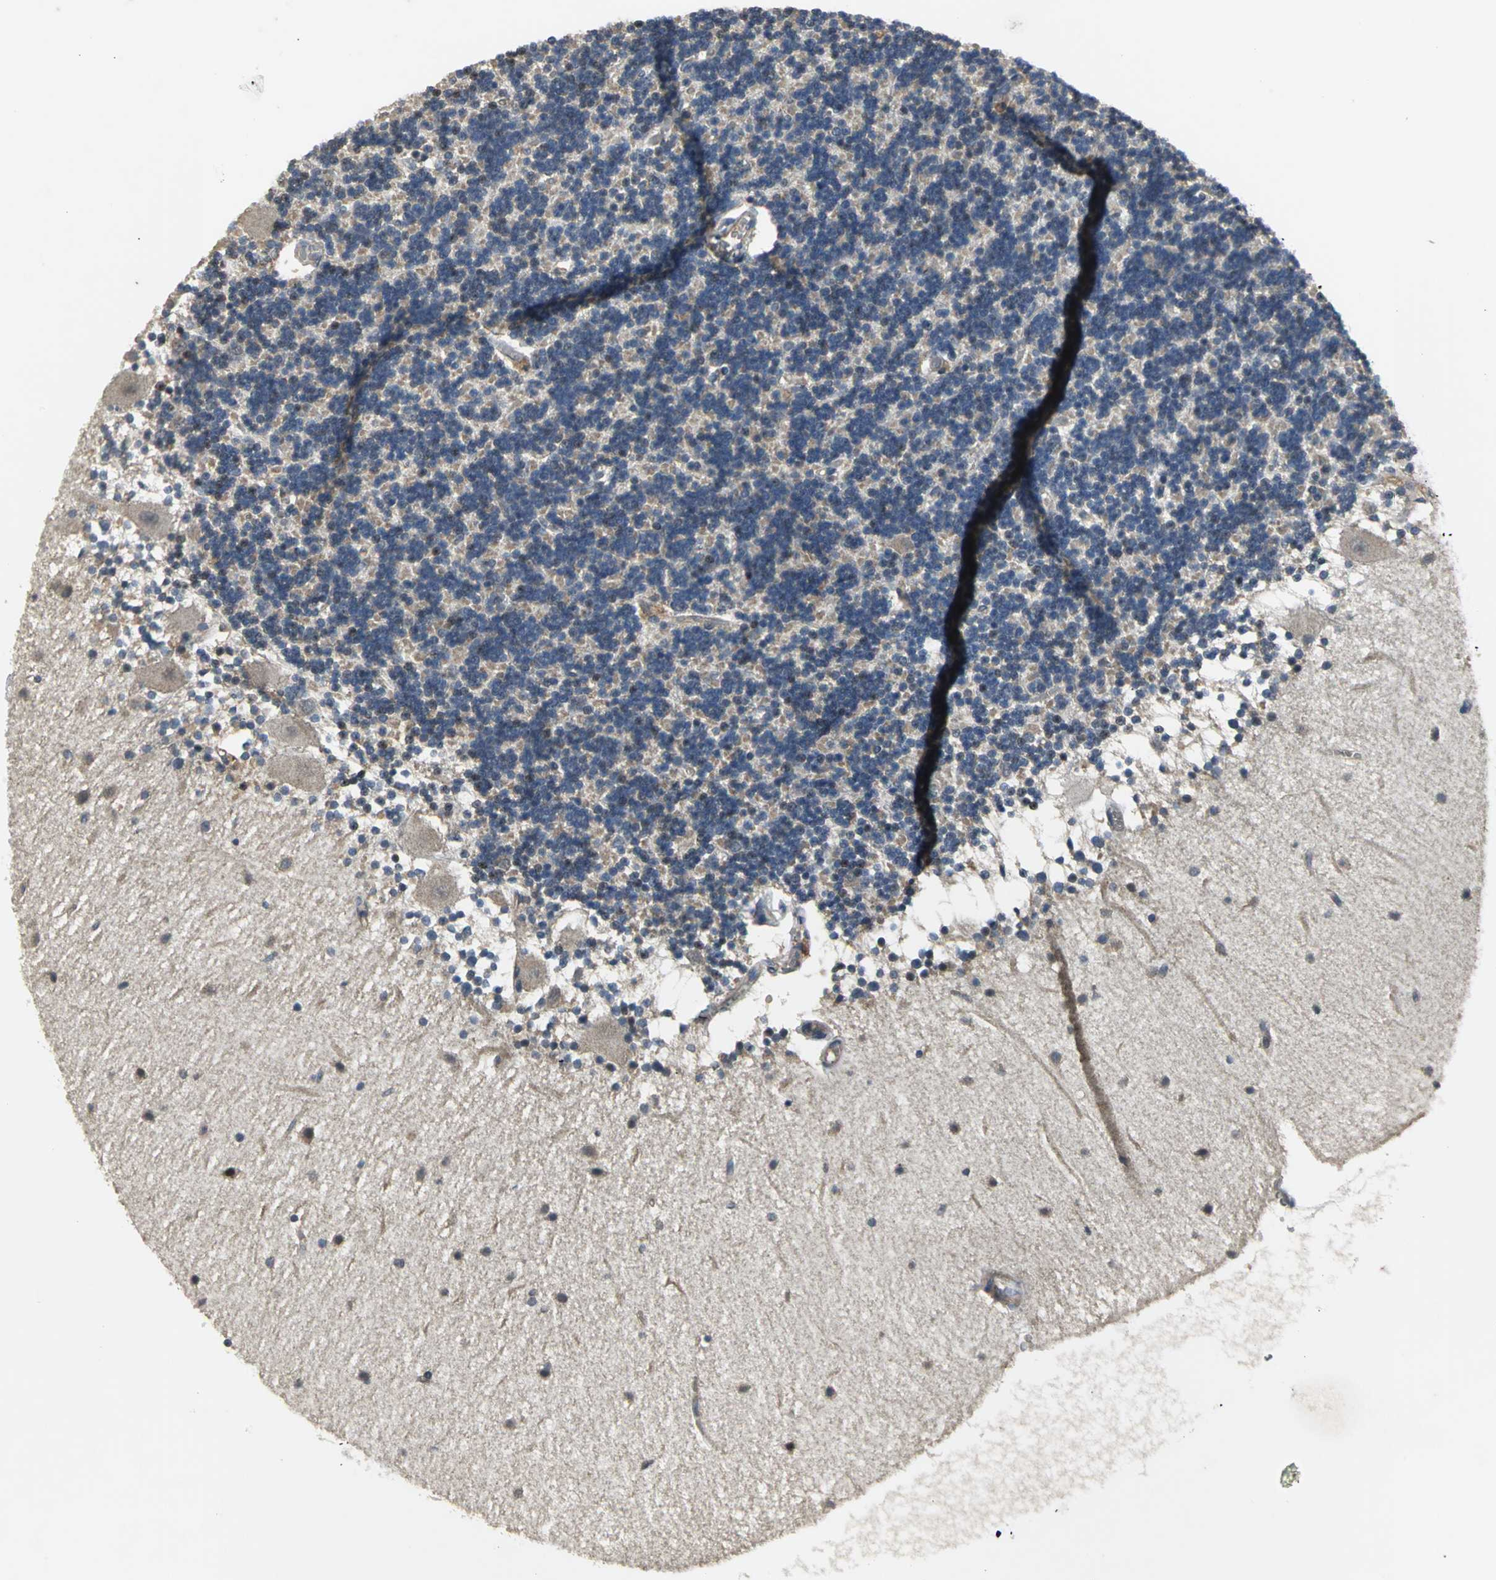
{"staining": {"intensity": "moderate", "quantity": "<25%", "location": "cytoplasmic/membranous,nuclear"}, "tissue": "cerebellum", "cell_type": "Cells in granular layer", "image_type": "normal", "snomed": [{"axis": "morphology", "description": "Normal tissue, NOS"}, {"axis": "topography", "description": "Cerebellum"}], "caption": "High-power microscopy captured an immunohistochemistry (IHC) micrograph of unremarkable cerebellum, revealing moderate cytoplasmic/membranous,nuclear positivity in approximately <25% of cells in granular layer.", "gene": "AHR", "patient": {"sex": "female", "age": 54}}